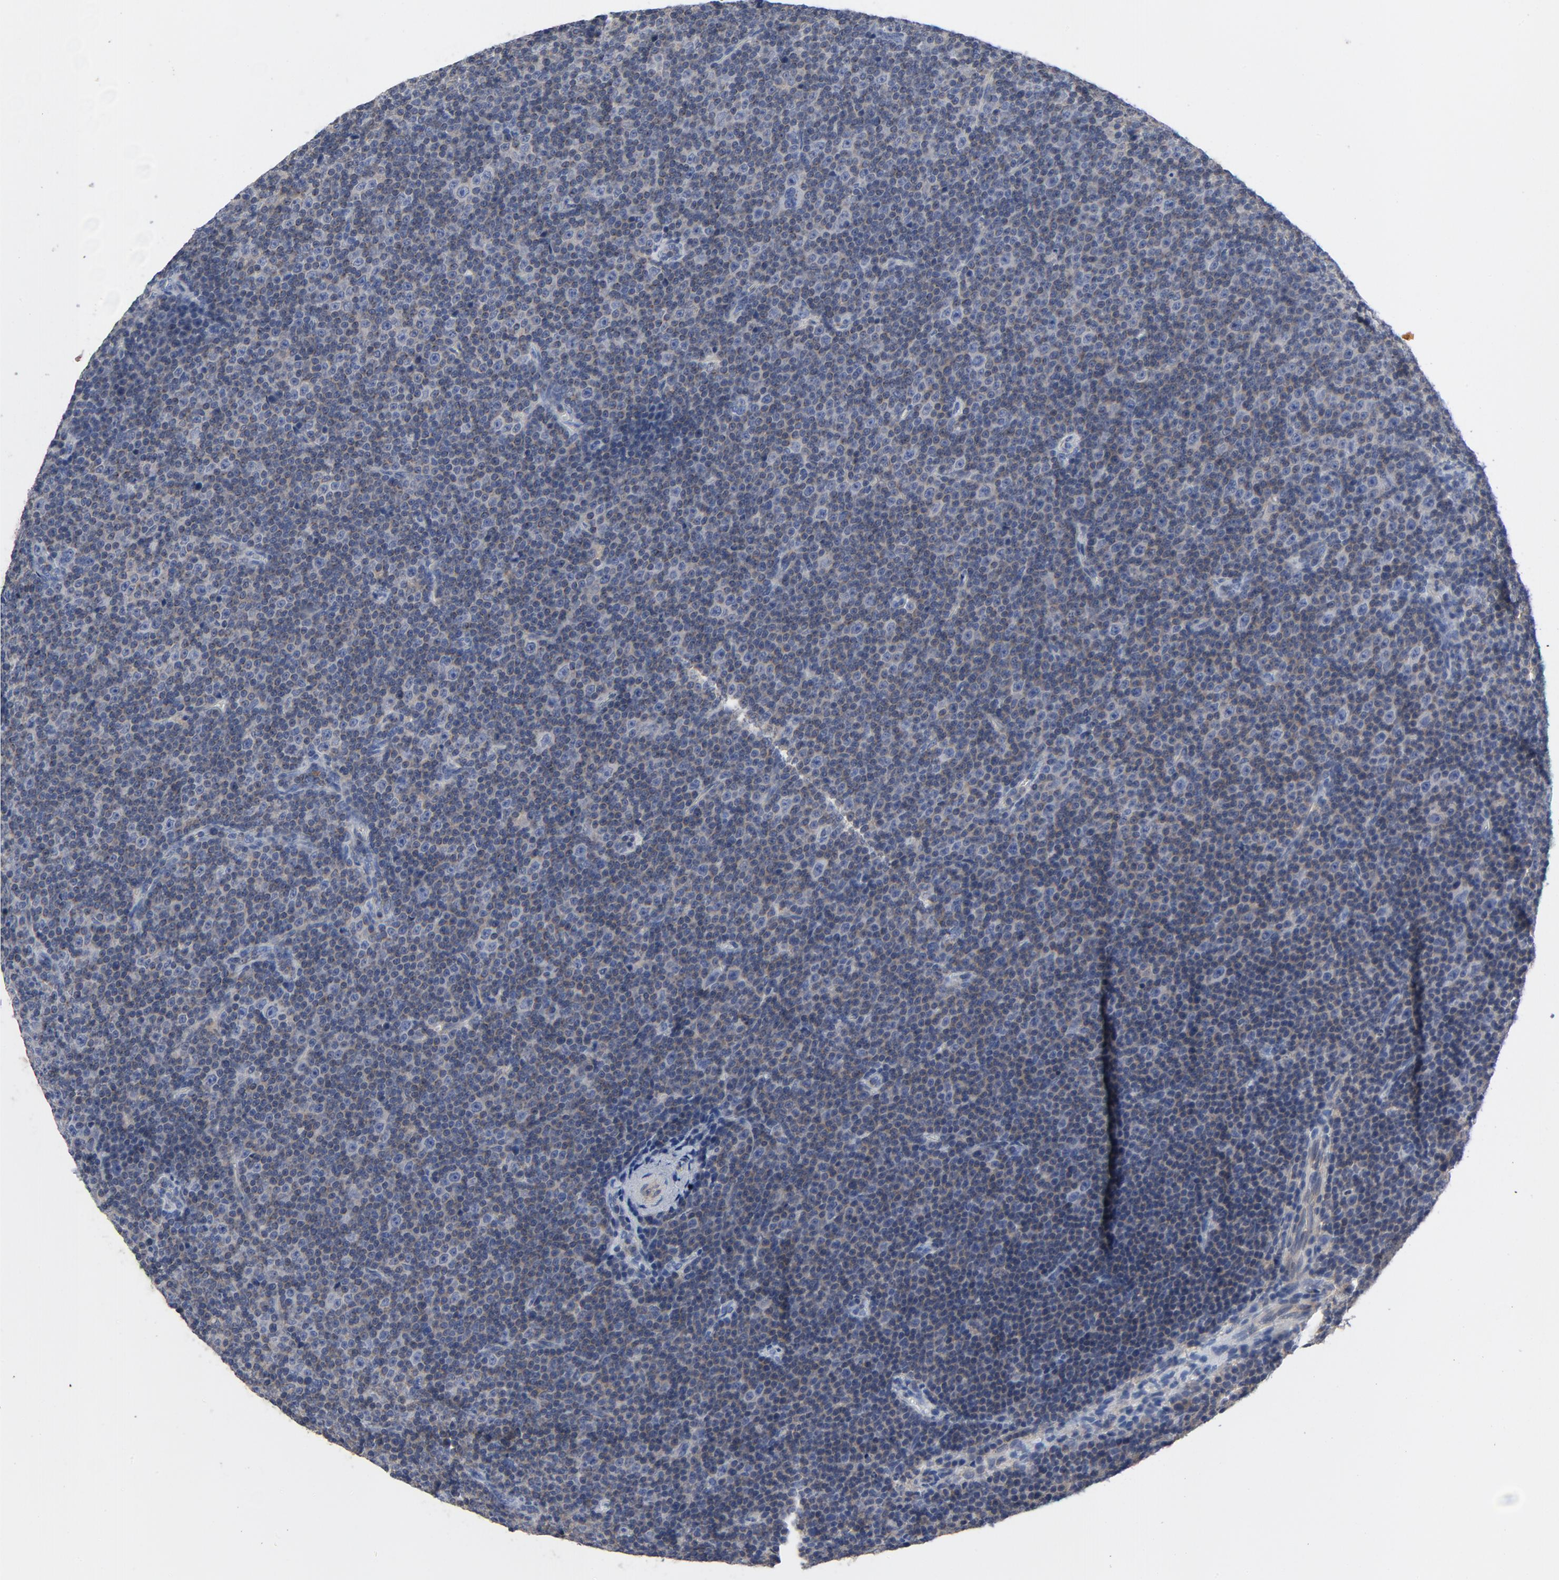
{"staining": {"intensity": "weak", "quantity": "25%-75%", "location": "cytoplasmic/membranous"}, "tissue": "lymphoma", "cell_type": "Tumor cells", "image_type": "cancer", "snomed": [{"axis": "morphology", "description": "Malignant lymphoma, non-Hodgkin's type, Low grade"}, {"axis": "topography", "description": "Lymph node"}], "caption": "Lymphoma stained for a protein demonstrates weak cytoplasmic/membranous positivity in tumor cells.", "gene": "DYNLT3", "patient": {"sex": "female", "age": 67}}